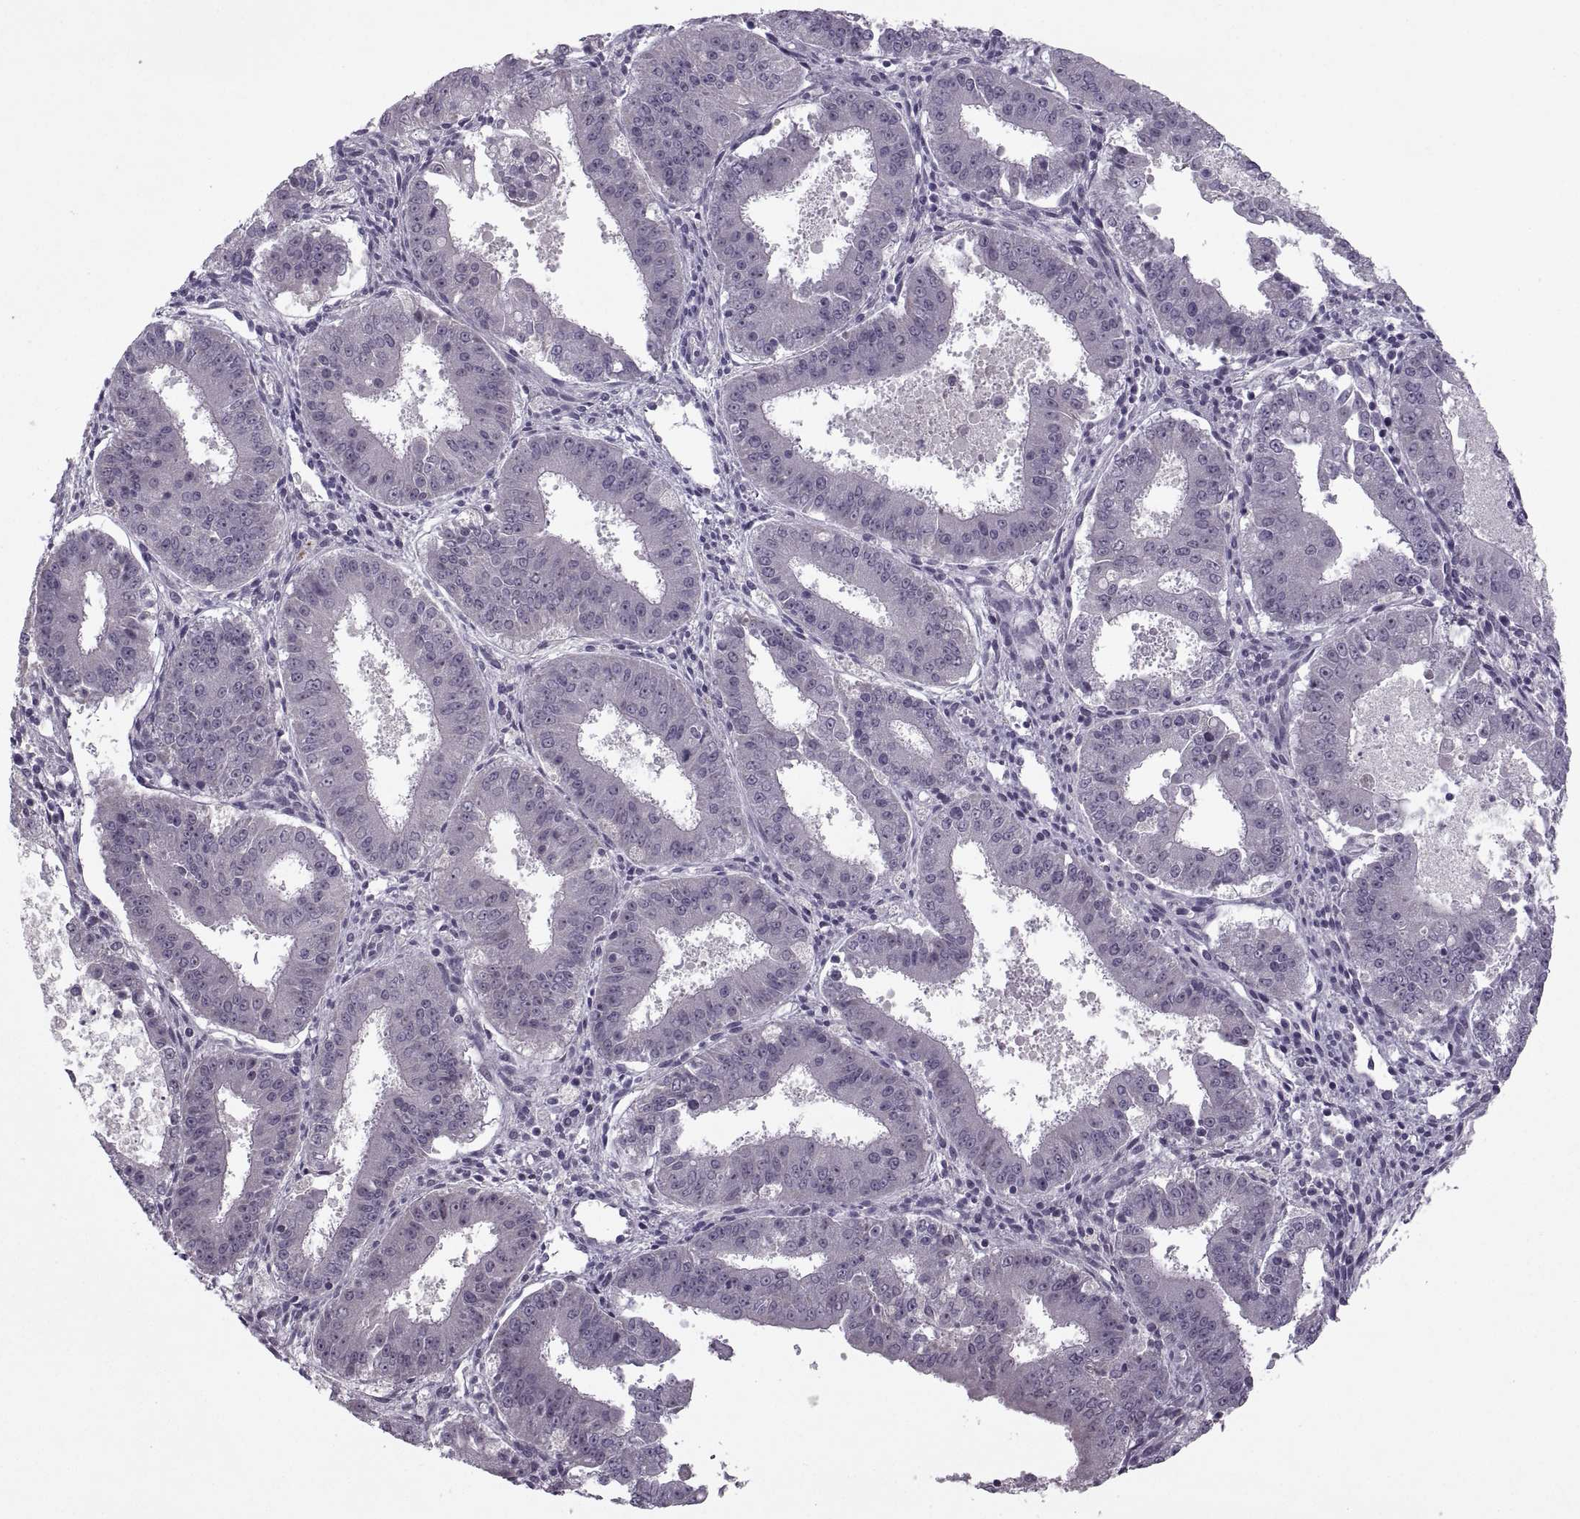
{"staining": {"intensity": "negative", "quantity": "none", "location": "none"}, "tissue": "ovarian cancer", "cell_type": "Tumor cells", "image_type": "cancer", "snomed": [{"axis": "morphology", "description": "Carcinoma, endometroid"}, {"axis": "topography", "description": "Ovary"}], "caption": "This is an IHC micrograph of human endometroid carcinoma (ovarian). There is no staining in tumor cells.", "gene": "MGAT4D", "patient": {"sex": "female", "age": 42}}